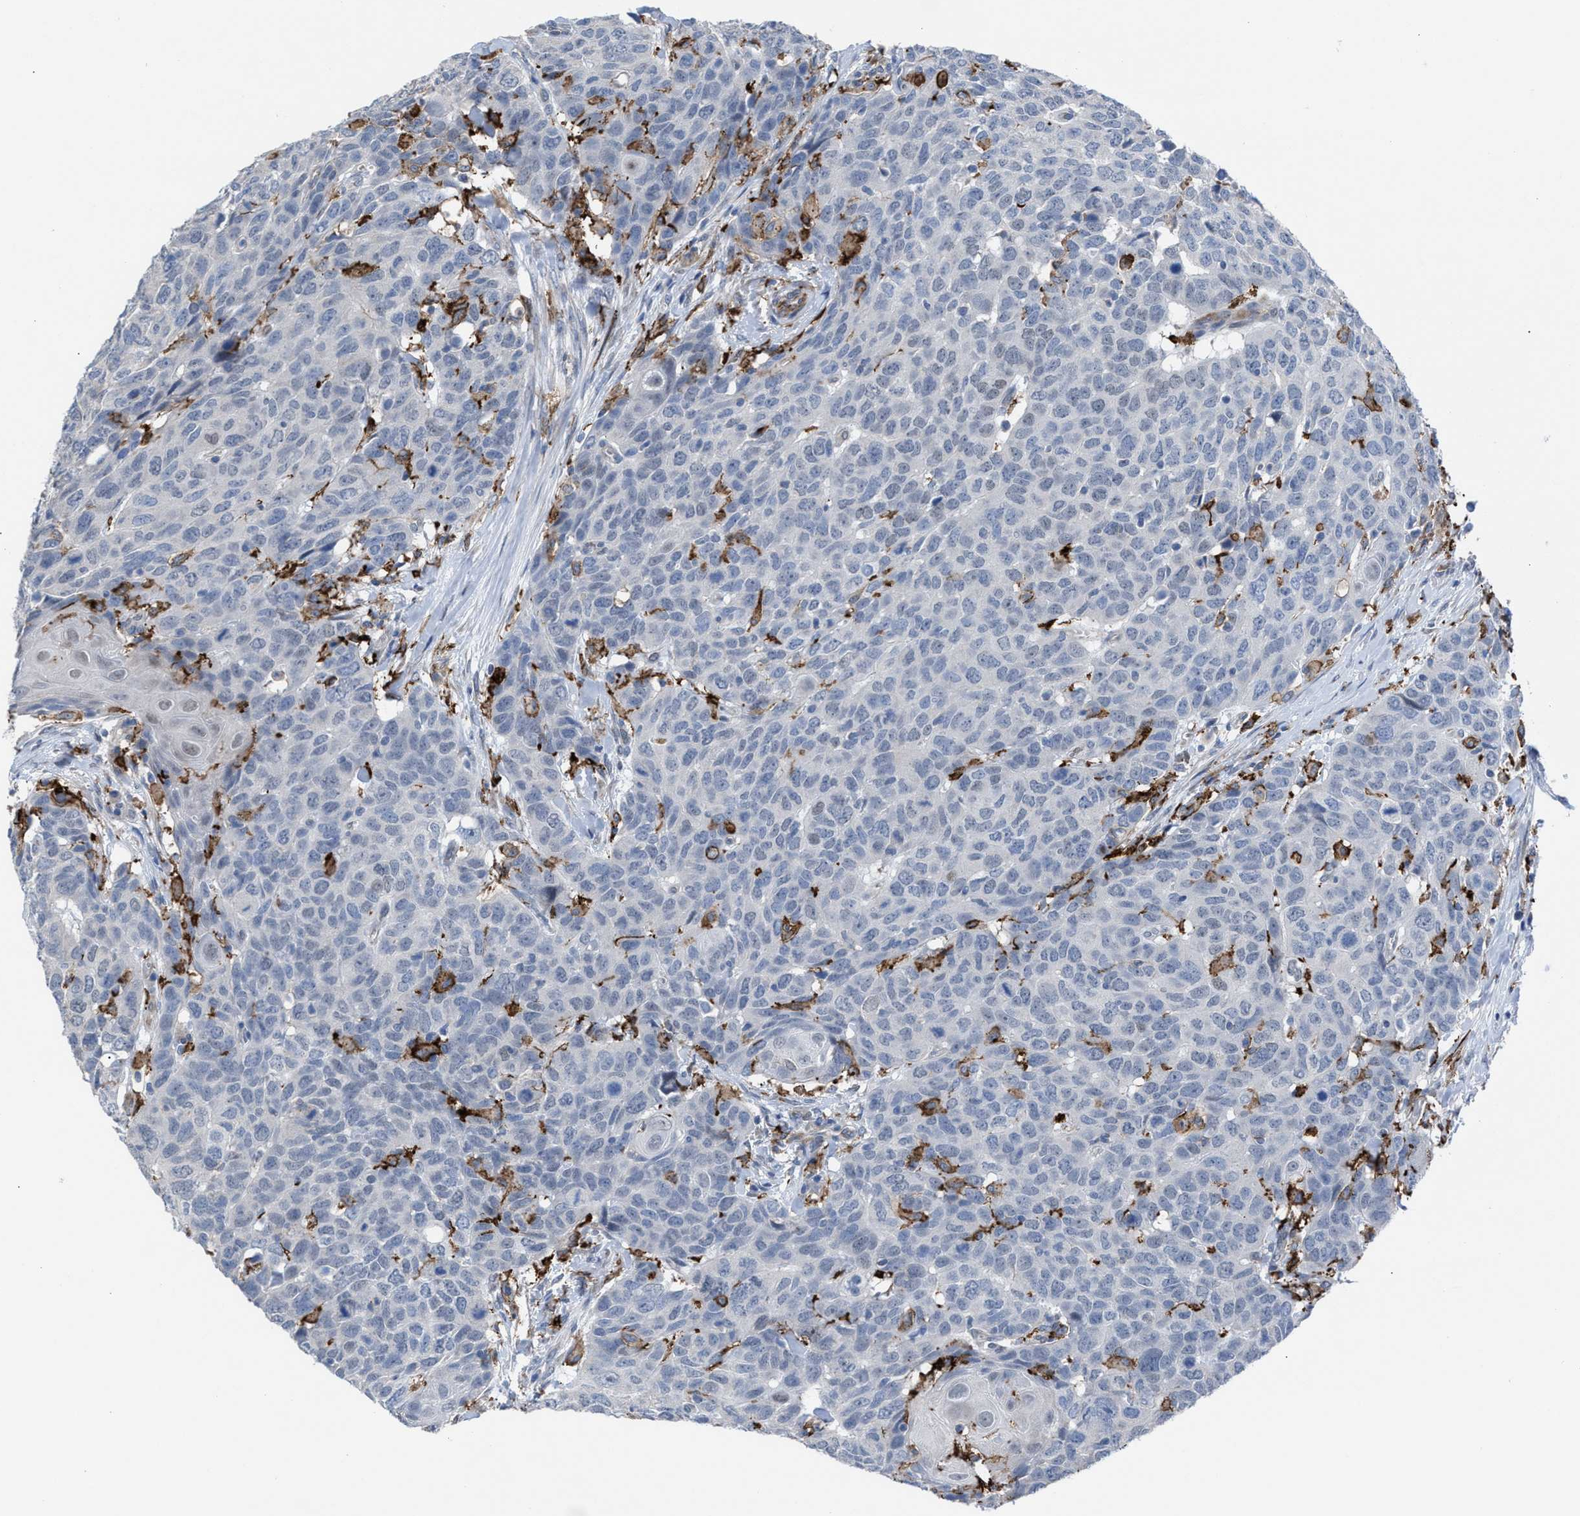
{"staining": {"intensity": "negative", "quantity": "none", "location": "none"}, "tissue": "head and neck cancer", "cell_type": "Tumor cells", "image_type": "cancer", "snomed": [{"axis": "morphology", "description": "Squamous cell carcinoma, NOS"}, {"axis": "topography", "description": "Head-Neck"}], "caption": "Immunohistochemistry (IHC) micrograph of human head and neck squamous cell carcinoma stained for a protein (brown), which displays no positivity in tumor cells.", "gene": "SLC47A1", "patient": {"sex": "male", "age": 66}}